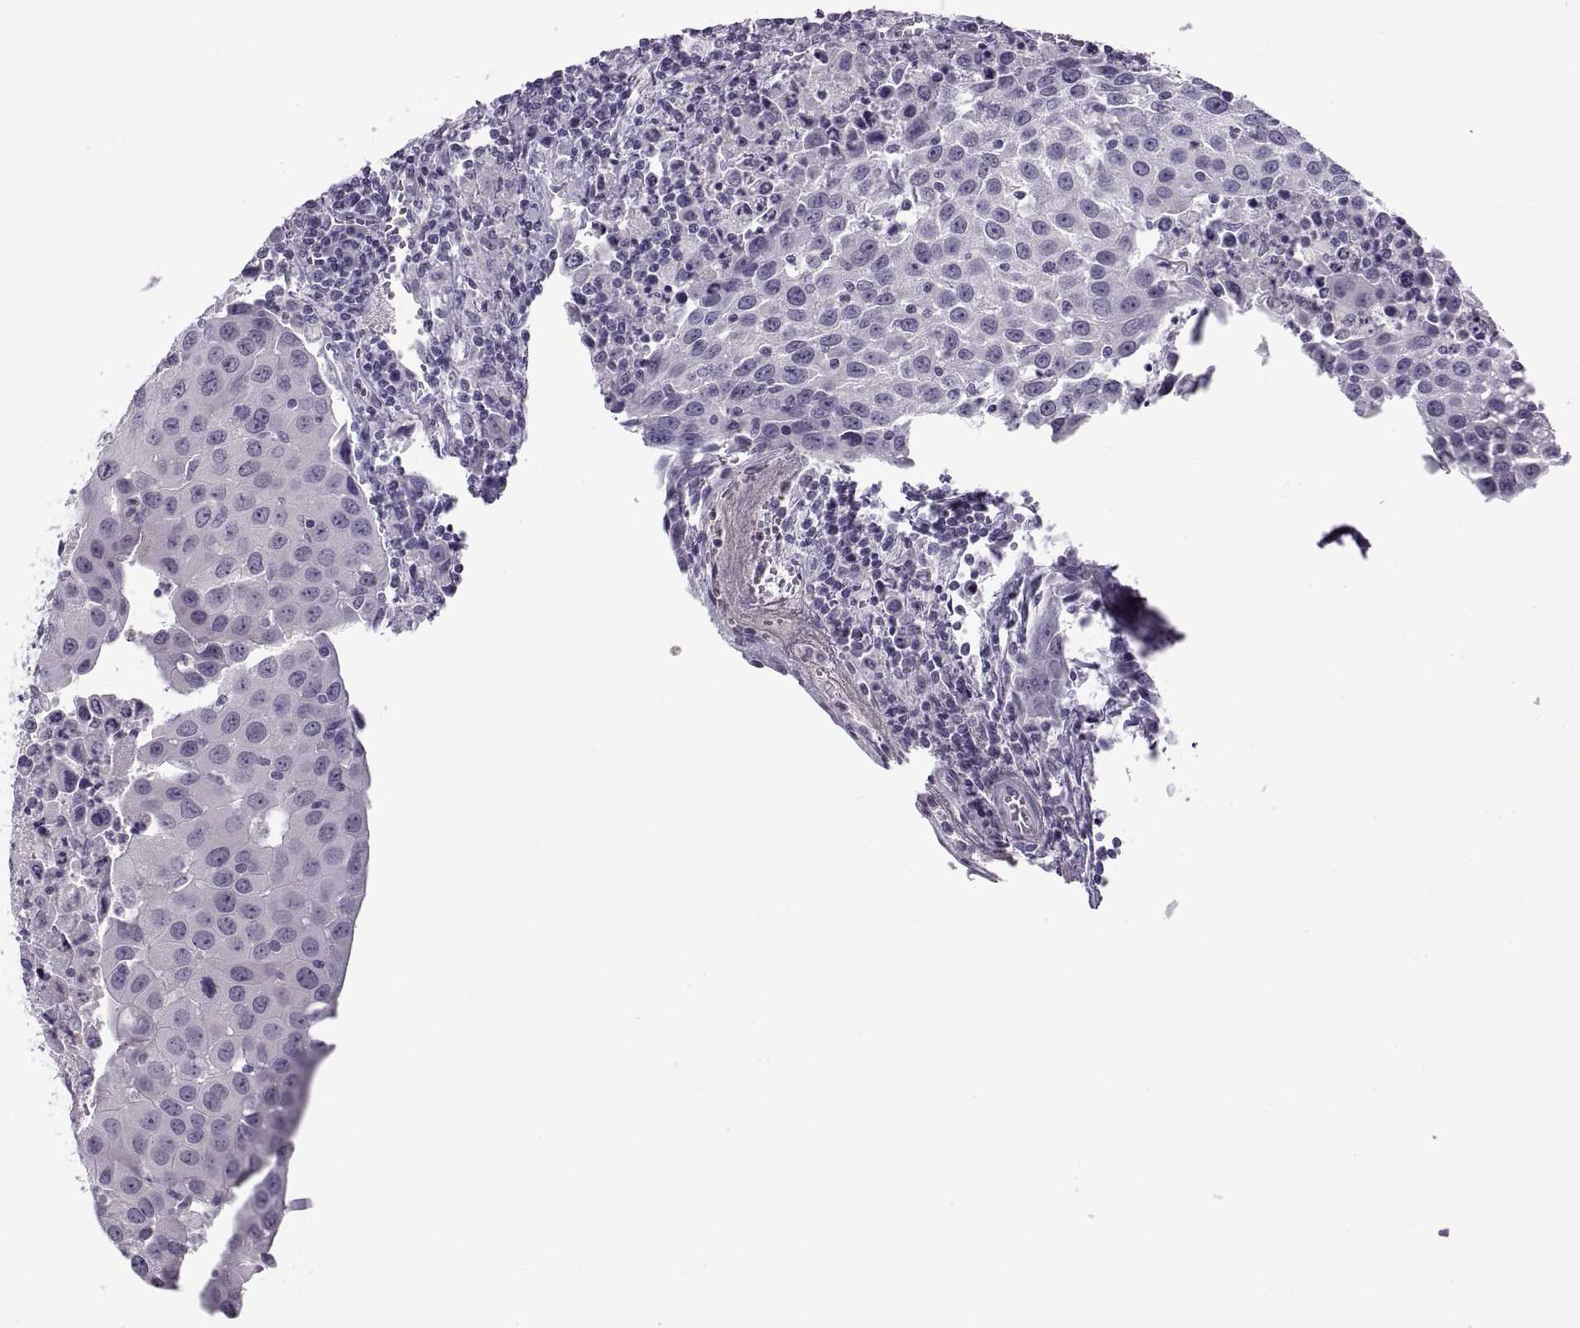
{"staining": {"intensity": "negative", "quantity": "none", "location": "none"}, "tissue": "urothelial cancer", "cell_type": "Tumor cells", "image_type": "cancer", "snomed": [{"axis": "morphology", "description": "Urothelial carcinoma, High grade"}, {"axis": "topography", "description": "Urinary bladder"}], "caption": "Immunohistochemical staining of human high-grade urothelial carcinoma exhibits no significant expression in tumor cells.", "gene": "C3orf22", "patient": {"sex": "female", "age": 85}}